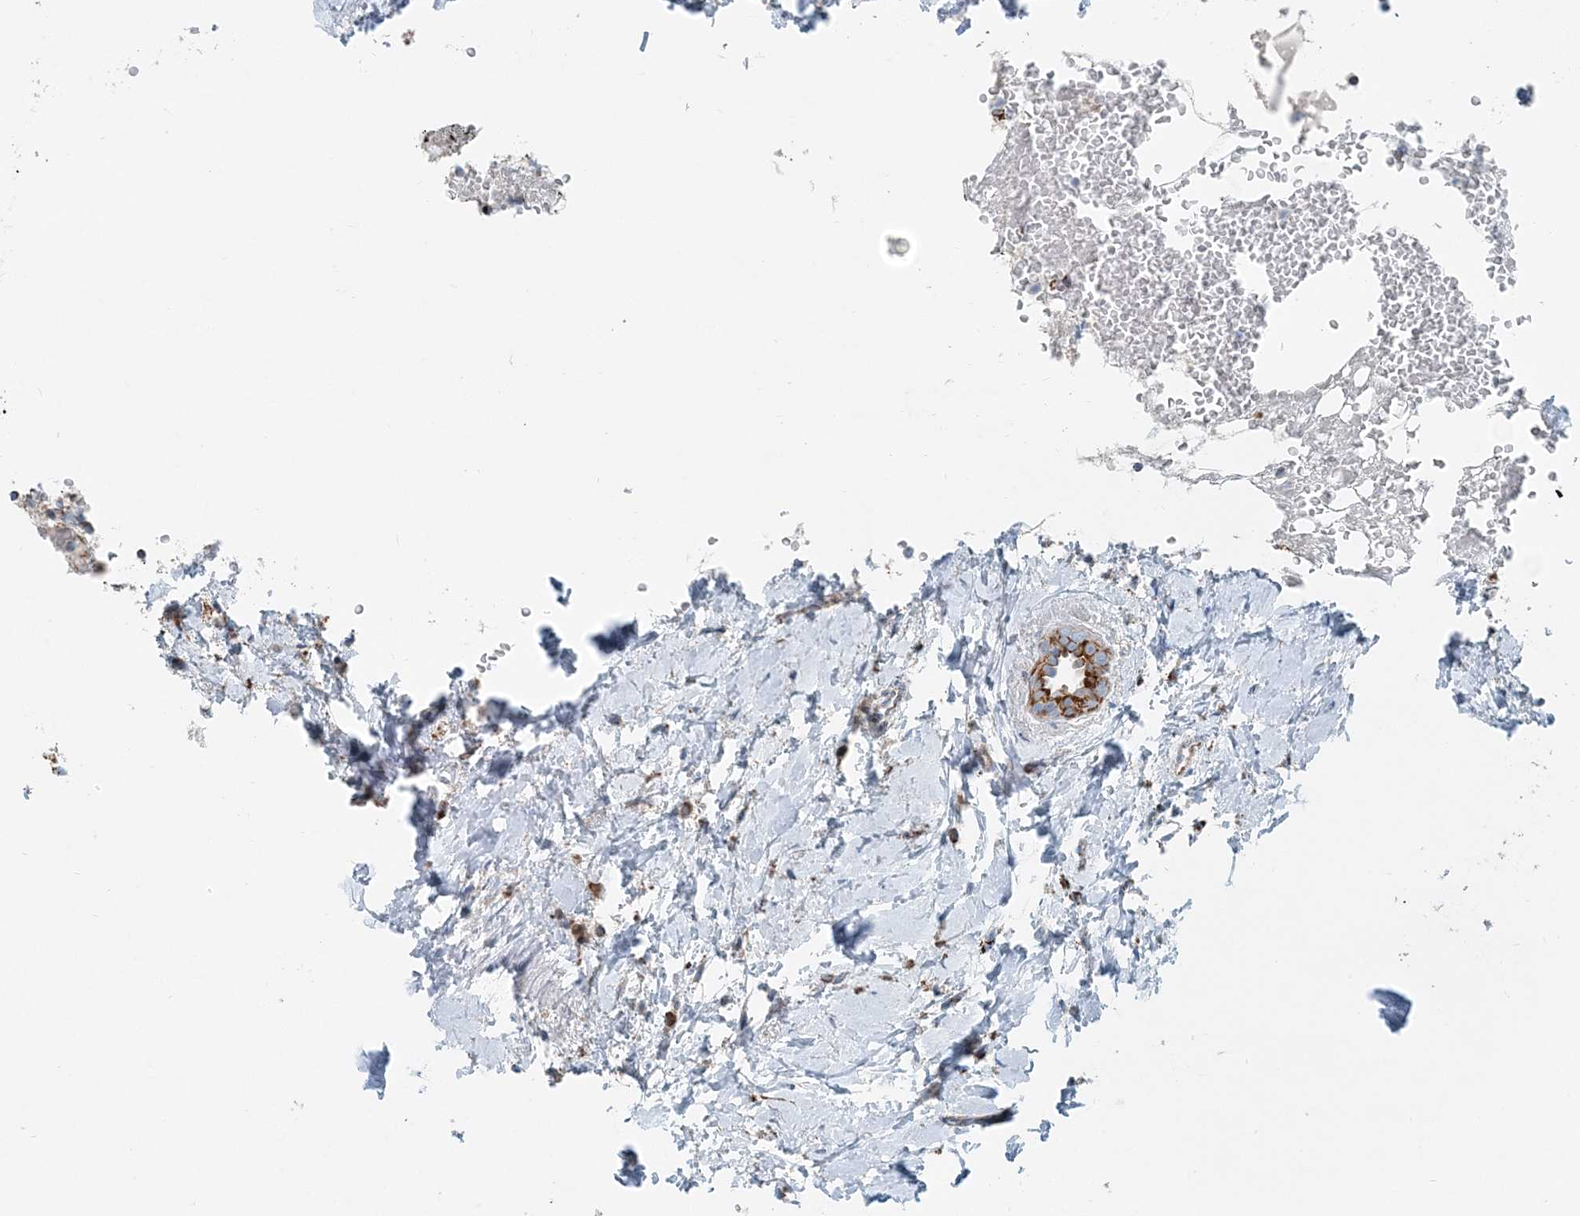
{"staining": {"intensity": "moderate", "quantity": ">75%", "location": "cytoplasmic/membranous"}, "tissue": "breast cancer", "cell_type": "Tumor cells", "image_type": "cancer", "snomed": [{"axis": "morphology", "description": "Lobular carcinoma"}, {"axis": "topography", "description": "Breast"}], "caption": "The immunohistochemical stain highlights moderate cytoplasmic/membranous positivity in tumor cells of lobular carcinoma (breast) tissue.", "gene": "INTU", "patient": {"sex": "female", "age": 47}}